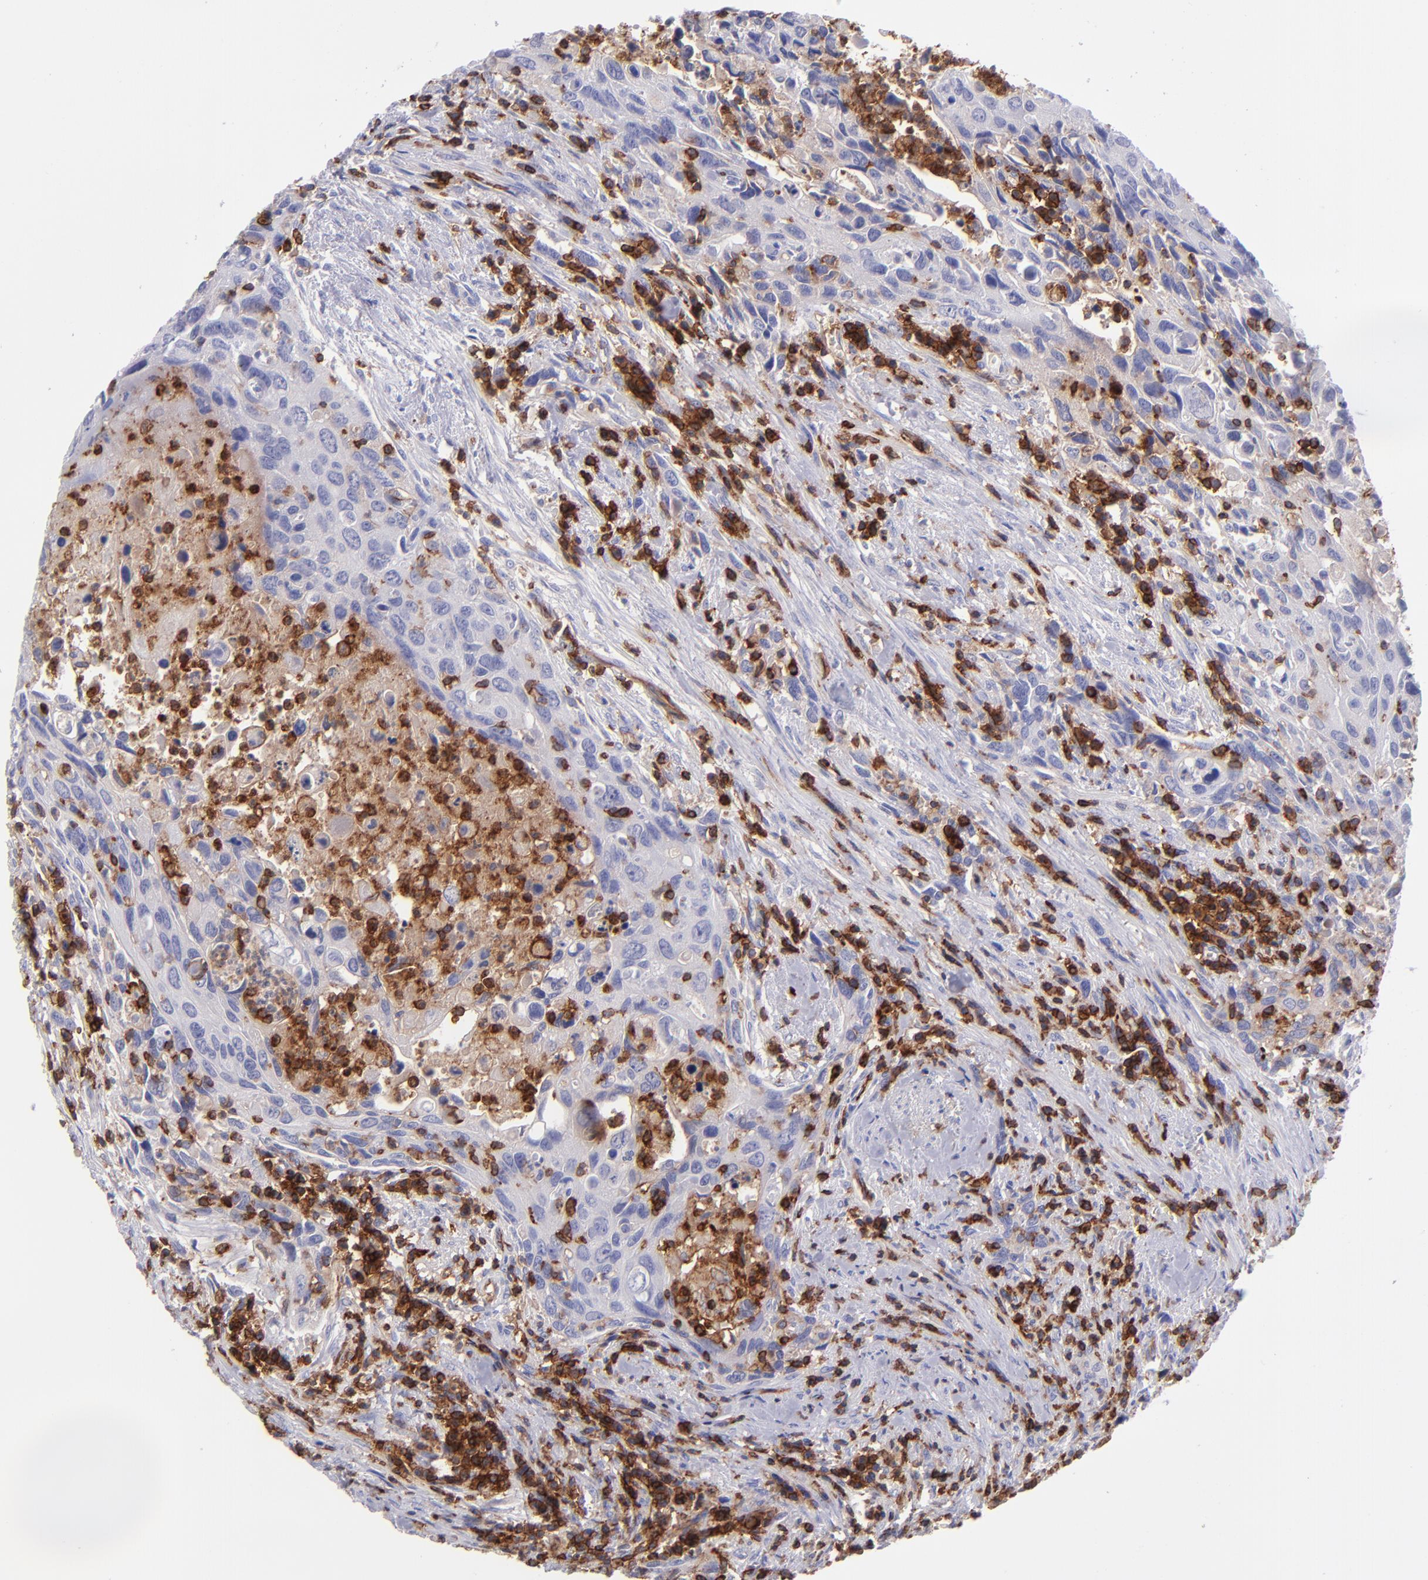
{"staining": {"intensity": "weak", "quantity": "<25%", "location": "cytoplasmic/membranous"}, "tissue": "urothelial cancer", "cell_type": "Tumor cells", "image_type": "cancer", "snomed": [{"axis": "morphology", "description": "Urothelial carcinoma, High grade"}, {"axis": "topography", "description": "Urinary bladder"}], "caption": "A histopathology image of urothelial carcinoma (high-grade) stained for a protein displays no brown staining in tumor cells.", "gene": "ICAM3", "patient": {"sex": "male", "age": 71}}